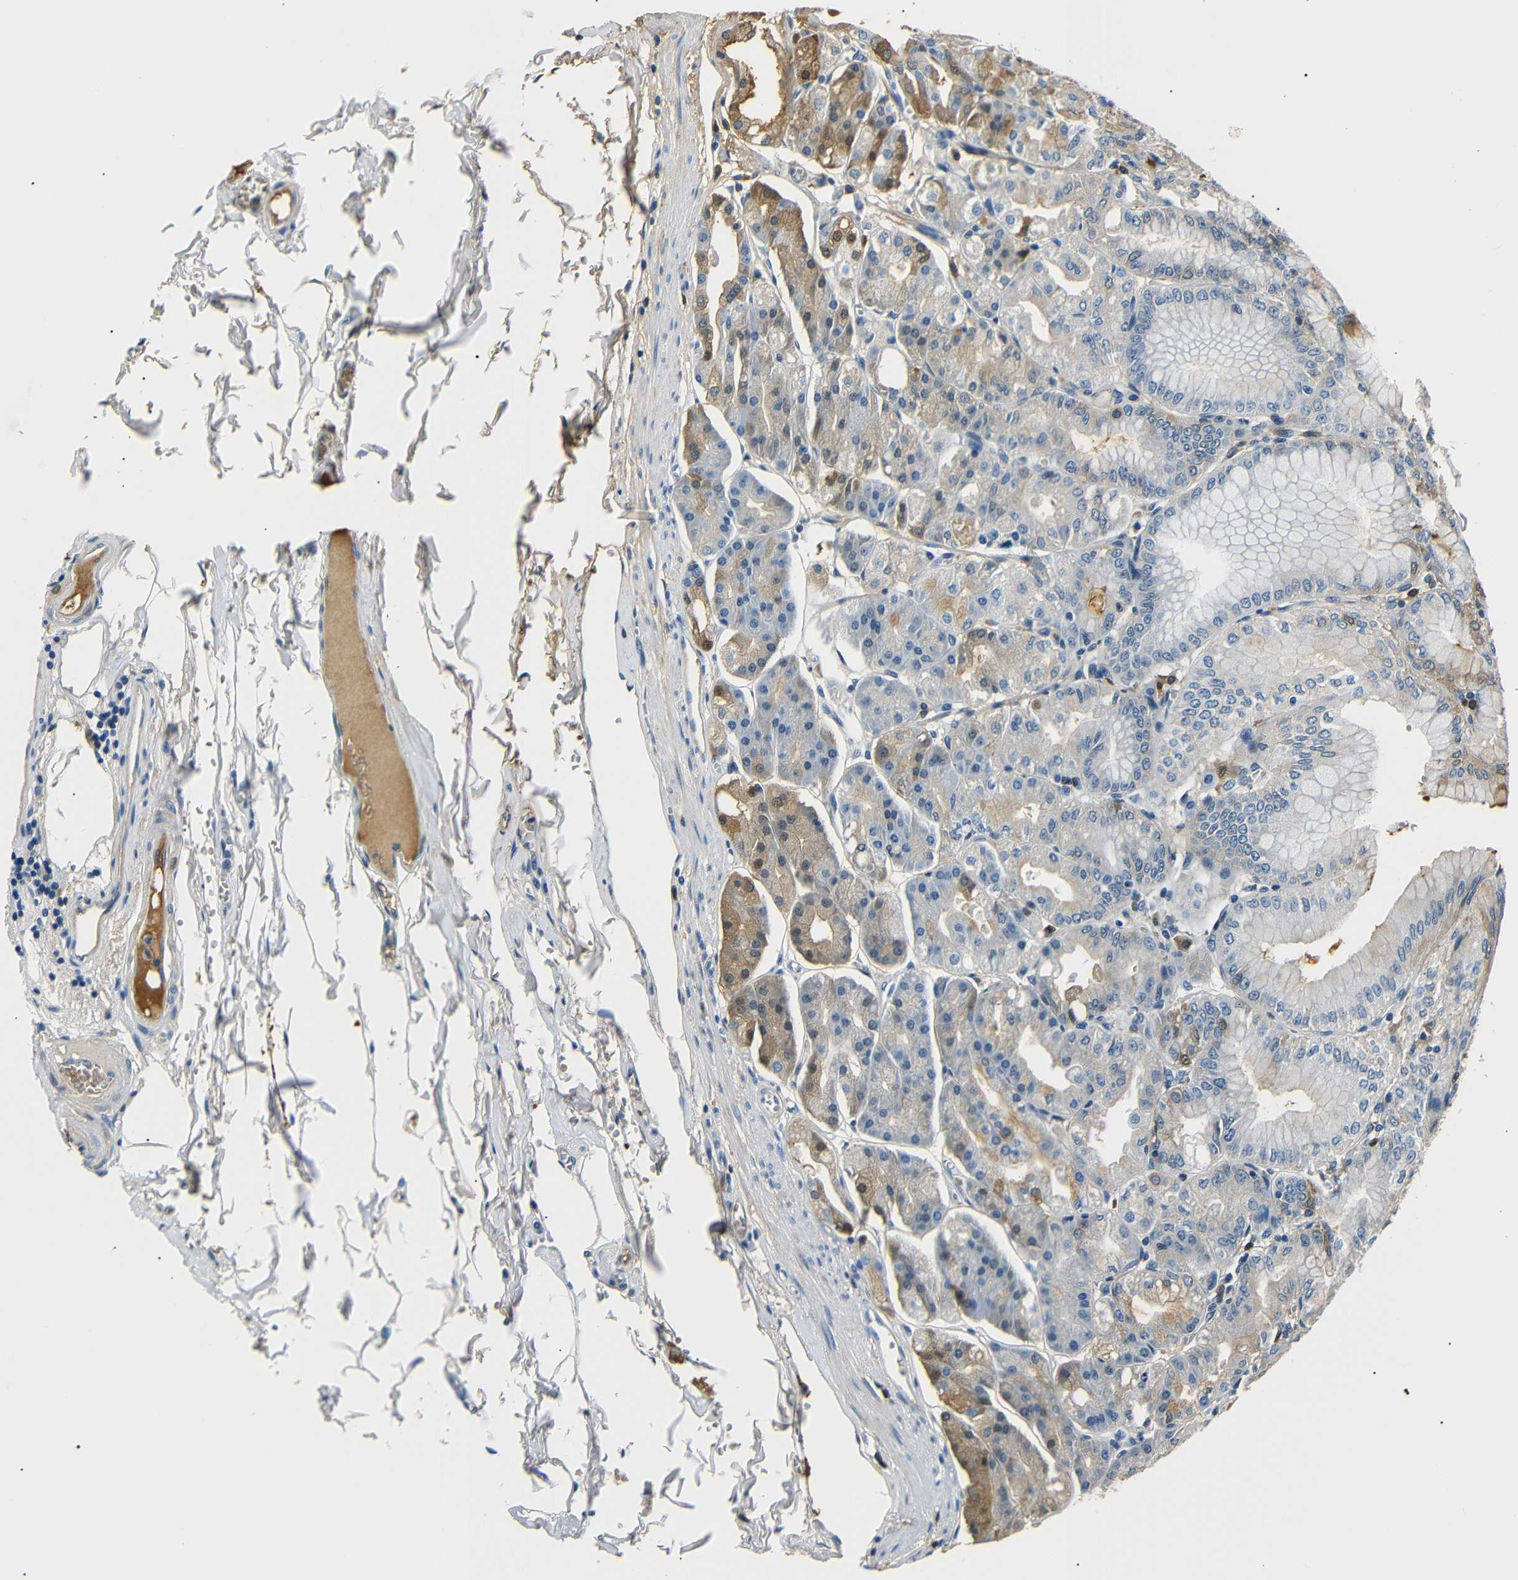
{"staining": {"intensity": "moderate", "quantity": "<25%", "location": "cytoplasmic/membranous"}, "tissue": "stomach", "cell_type": "Glandular cells", "image_type": "normal", "snomed": [{"axis": "morphology", "description": "Normal tissue, NOS"}, {"axis": "topography", "description": "Stomach, lower"}], "caption": "This image reveals normal stomach stained with immunohistochemistry to label a protein in brown. The cytoplasmic/membranous of glandular cells show moderate positivity for the protein. Nuclei are counter-stained blue.", "gene": "LHCGR", "patient": {"sex": "male", "age": 71}}